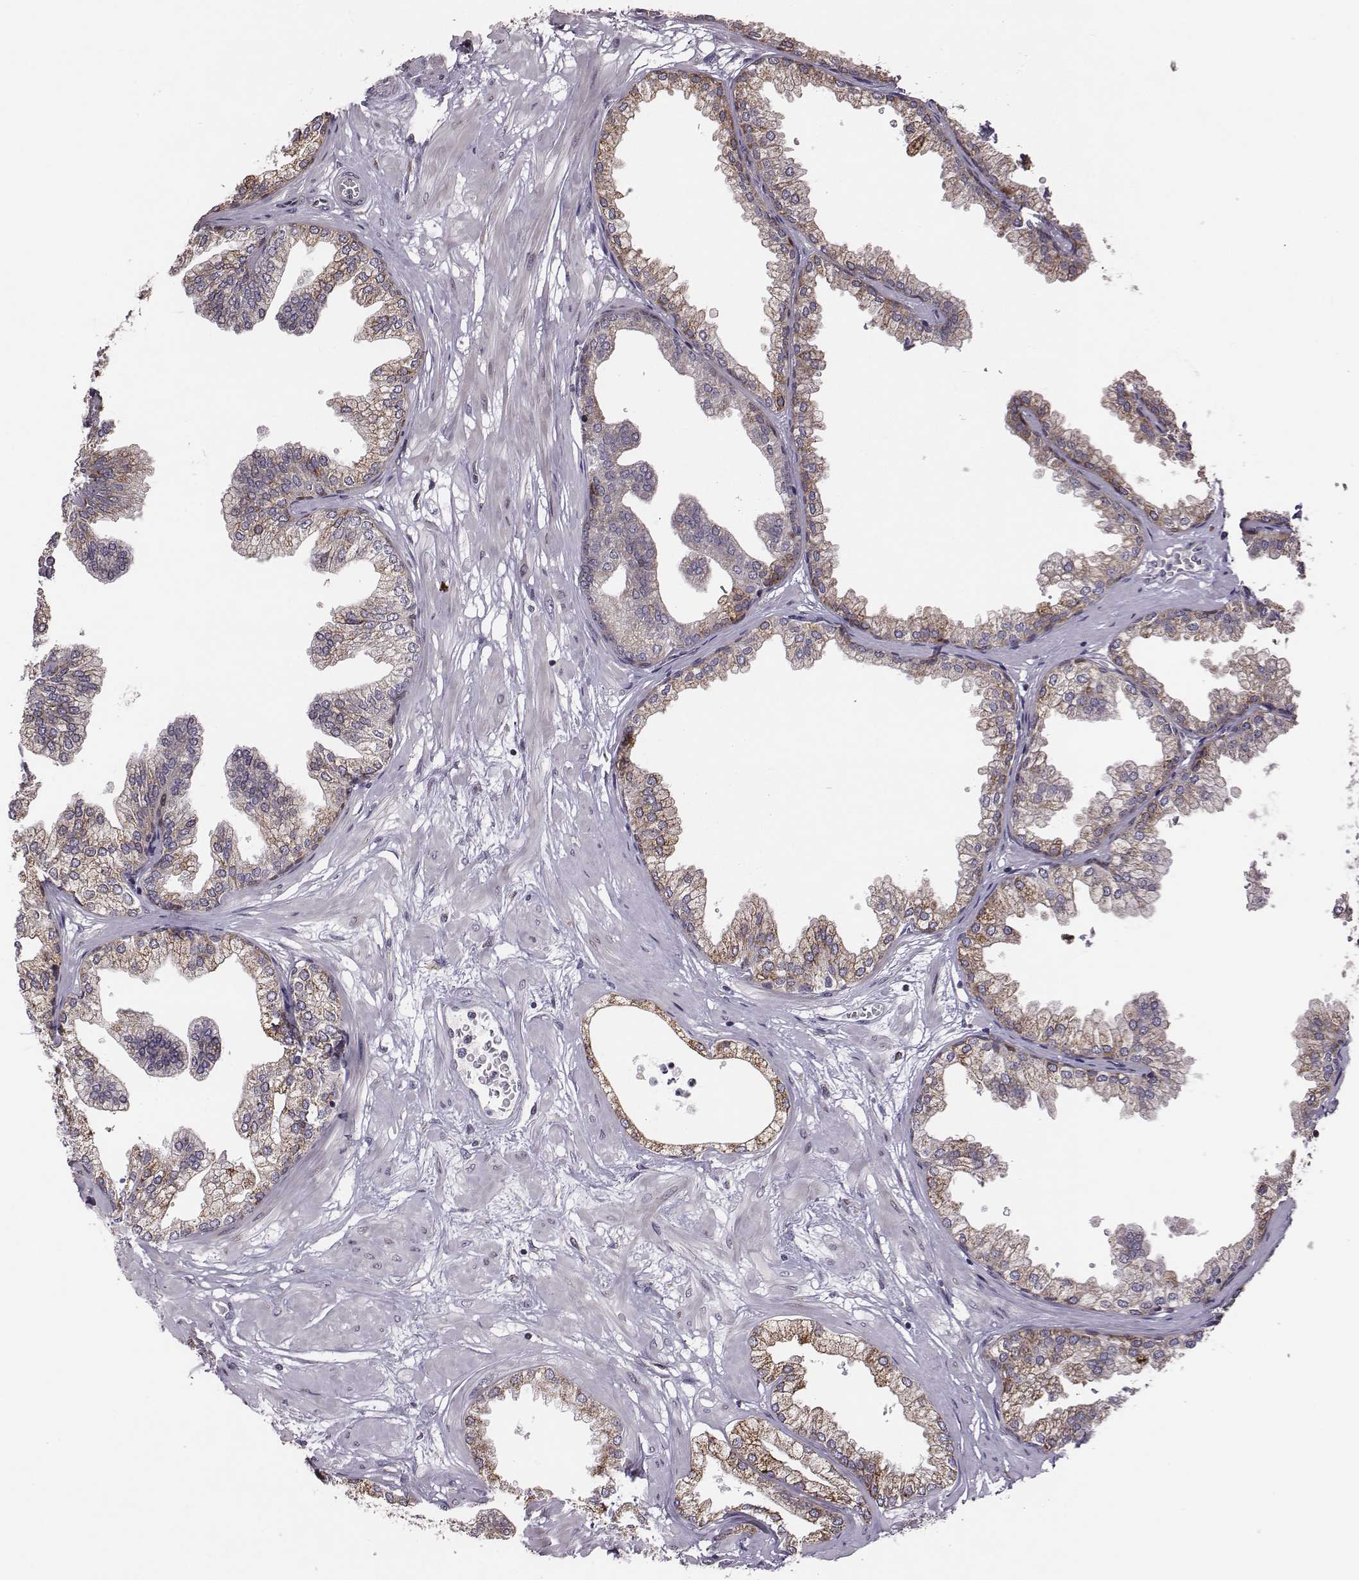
{"staining": {"intensity": "strong", "quantity": ">75%", "location": "cytoplasmic/membranous"}, "tissue": "prostate", "cell_type": "Glandular cells", "image_type": "normal", "snomed": [{"axis": "morphology", "description": "Normal tissue, NOS"}, {"axis": "topography", "description": "Prostate"}], "caption": "Prostate was stained to show a protein in brown. There is high levels of strong cytoplasmic/membranous positivity in about >75% of glandular cells. The staining was performed using DAB, with brown indicating positive protein expression. Nuclei are stained blue with hematoxylin.", "gene": "SELENOI", "patient": {"sex": "male", "age": 37}}